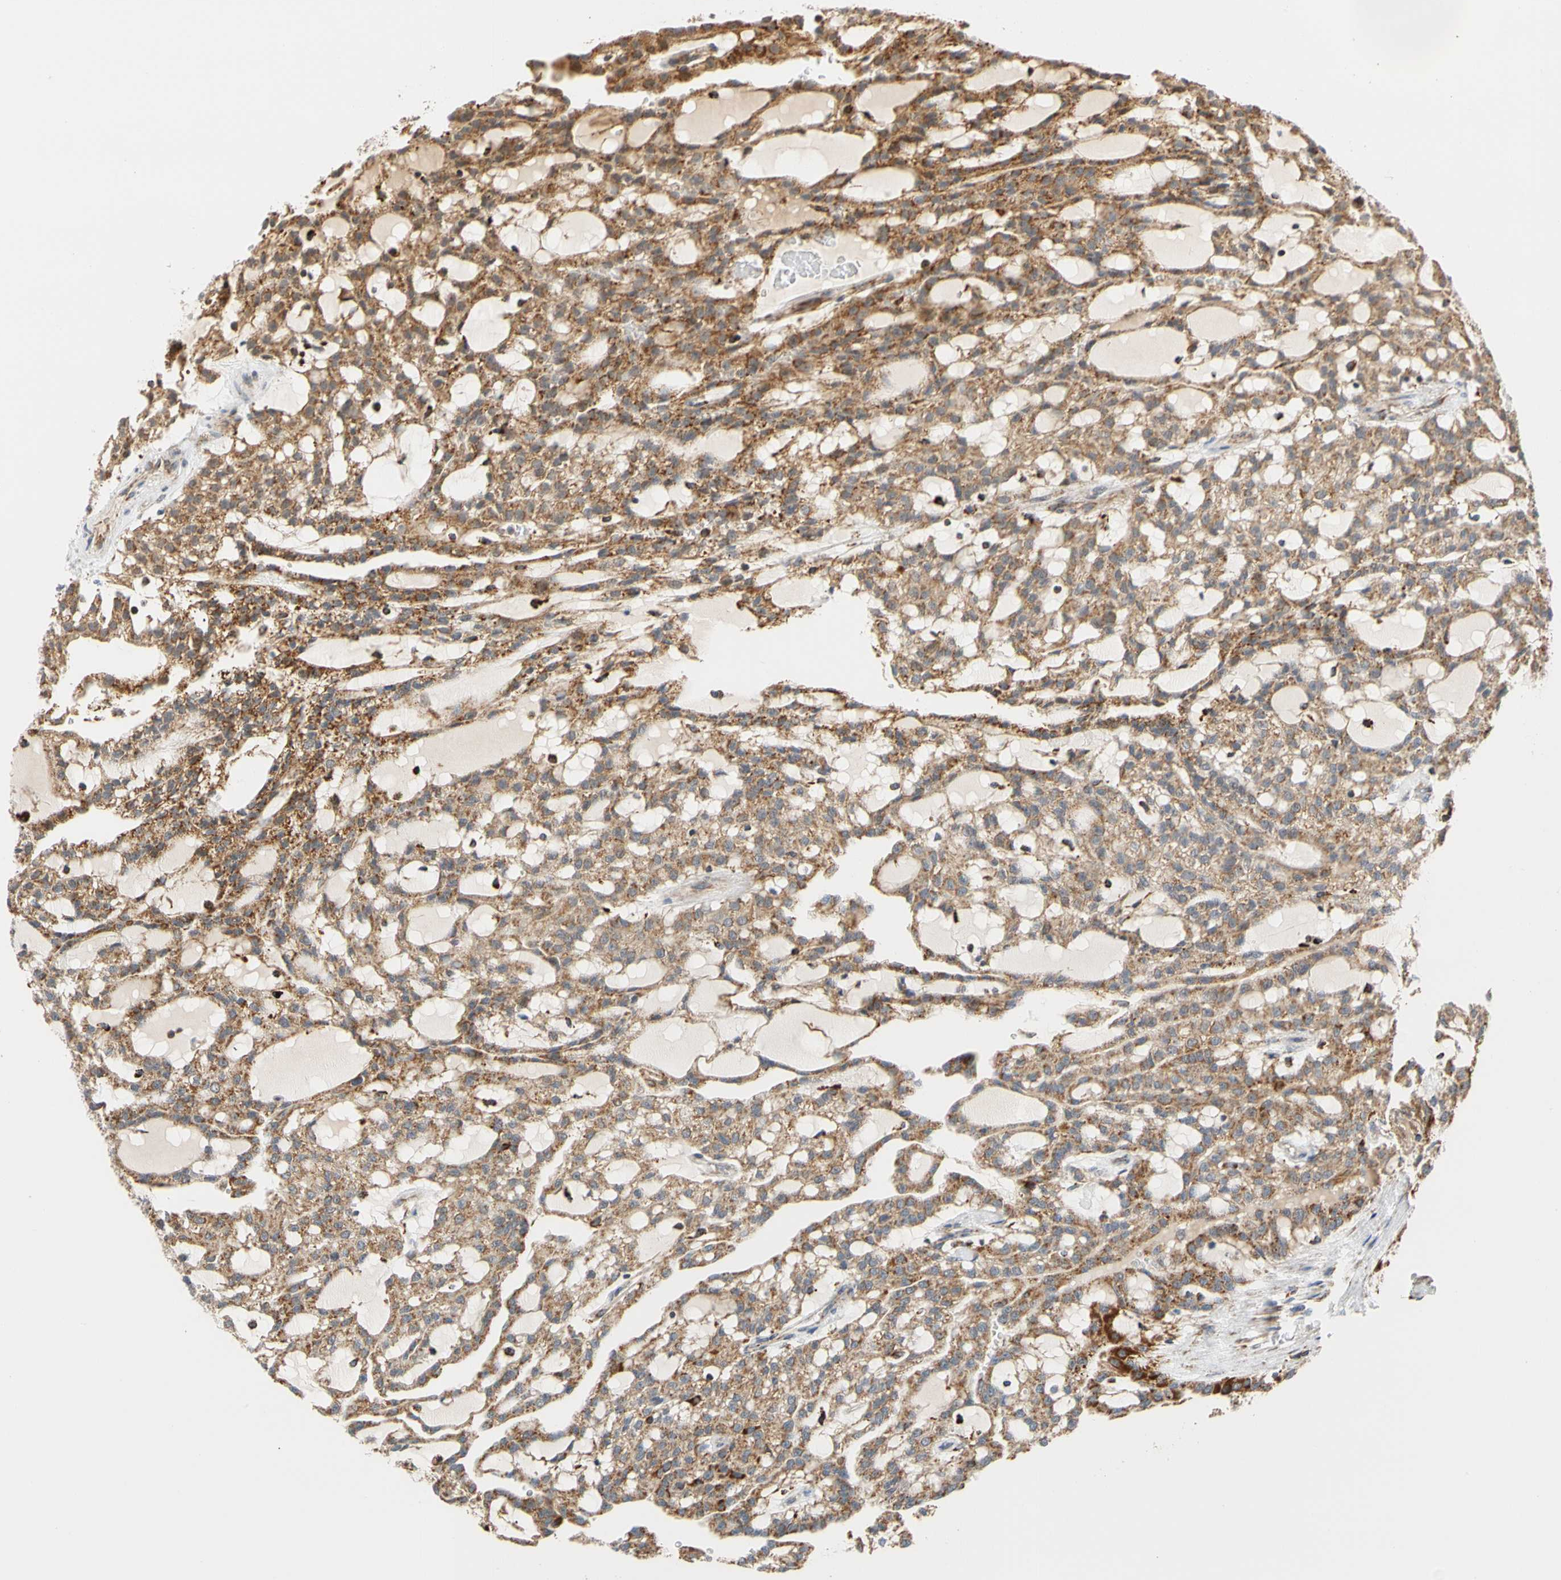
{"staining": {"intensity": "moderate", "quantity": ">75%", "location": "cytoplasmic/membranous"}, "tissue": "renal cancer", "cell_type": "Tumor cells", "image_type": "cancer", "snomed": [{"axis": "morphology", "description": "Adenocarcinoma, NOS"}, {"axis": "topography", "description": "Kidney"}], "caption": "DAB immunohistochemical staining of renal adenocarcinoma reveals moderate cytoplasmic/membranous protein staining in approximately >75% of tumor cells.", "gene": "SFXN3", "patient": {"sex": "male", "age": 63}}